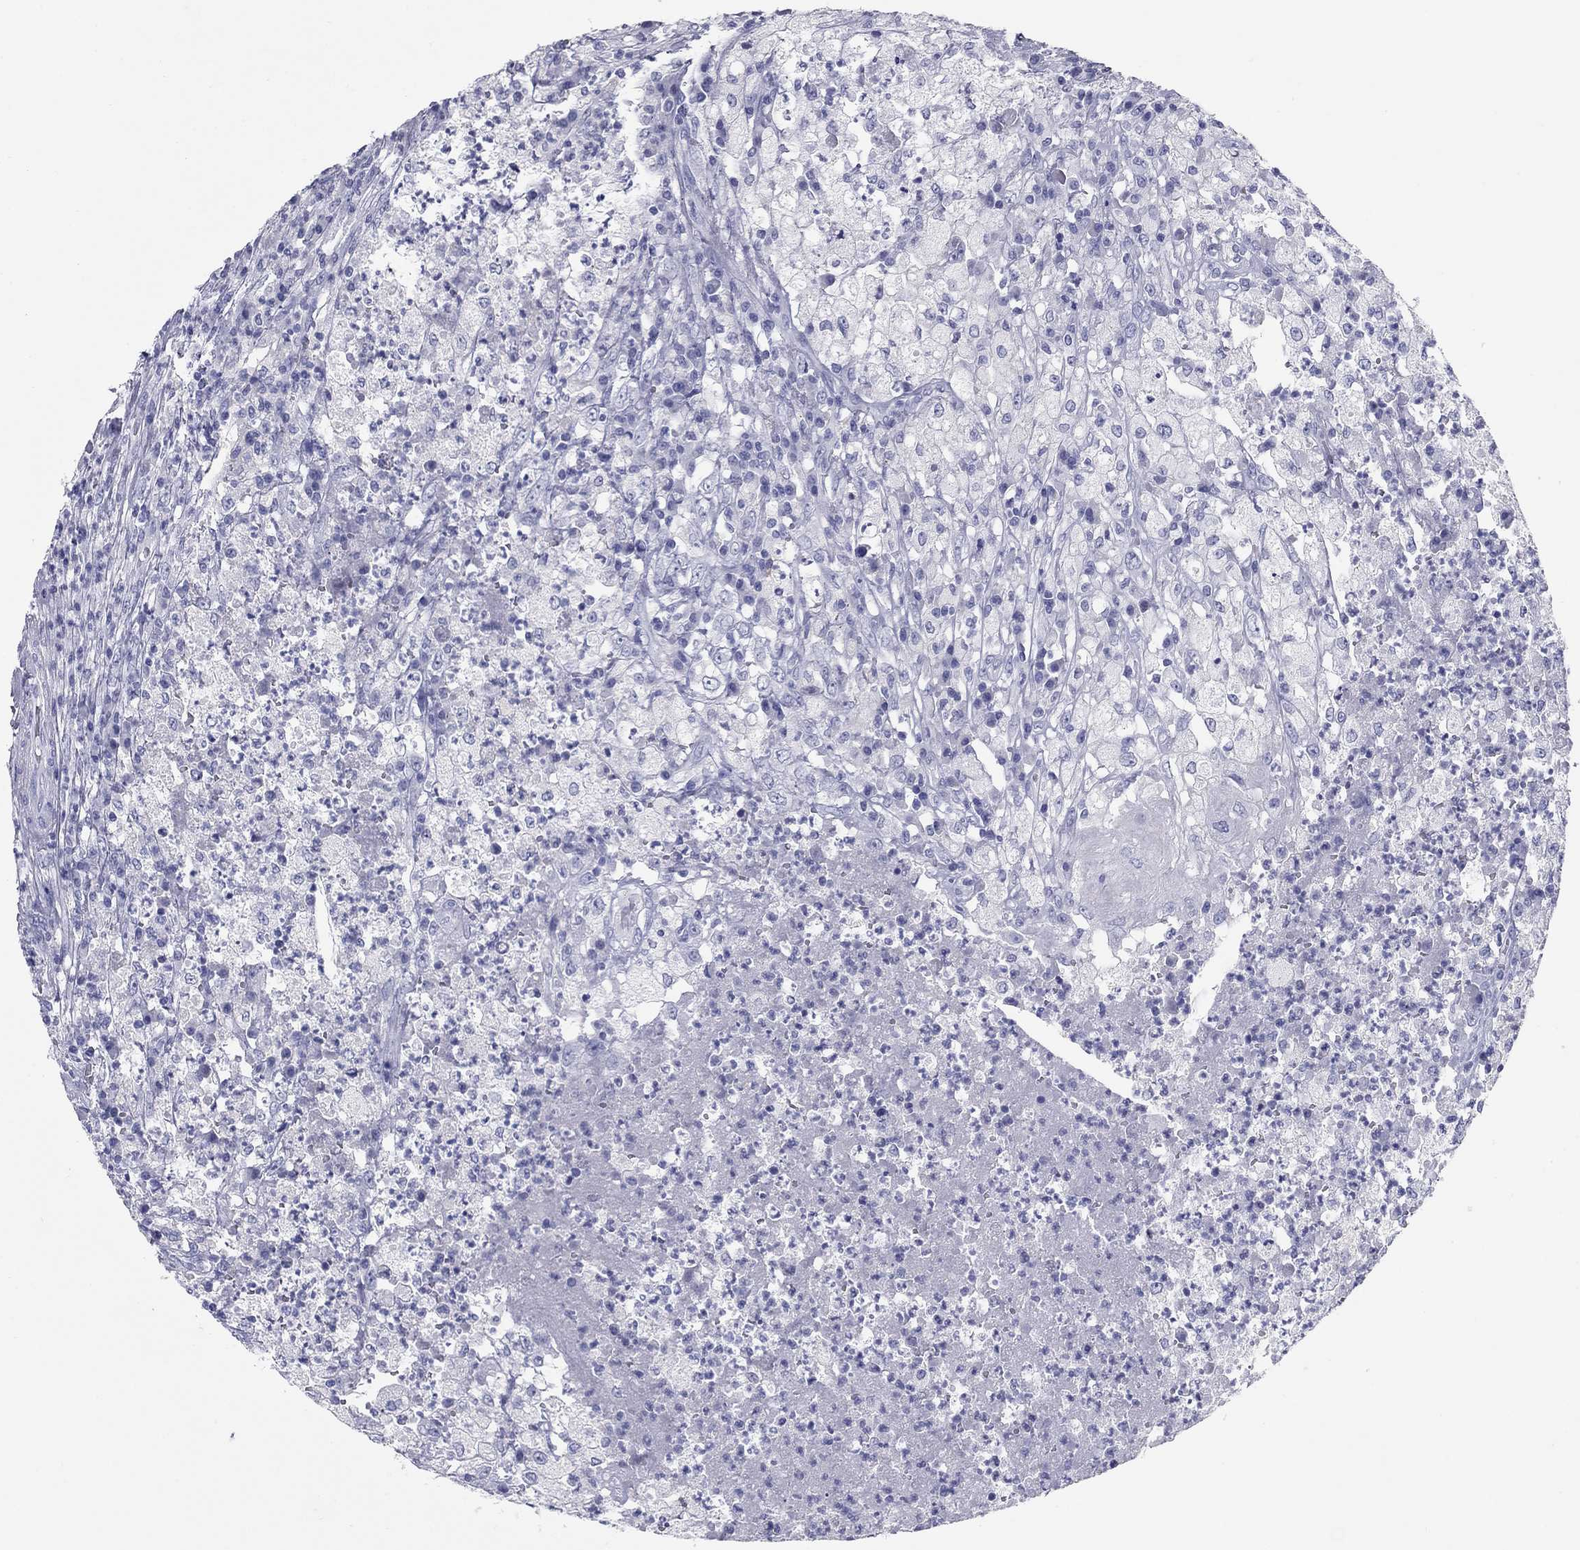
{"staining": {"intensity": "negative", "quantity": "none", "location": "none"}, "tissue": "testis cancer", "cell_type": "Tumor cells", "image_type": "cancer", "snomed": [{"axis": "morphology", "description": "Necrosis, NOS"}, {"axis": "morphology", "description": "Carcinoma, Embryonal, NOS"}, {"axis": "topography", "description": "Testis"}], "caption": "Tumor cells show no significant expression in testis embryonal carcinoma.", "gene": "NPPA", "patient": {"sex": "male", "age": 19}}